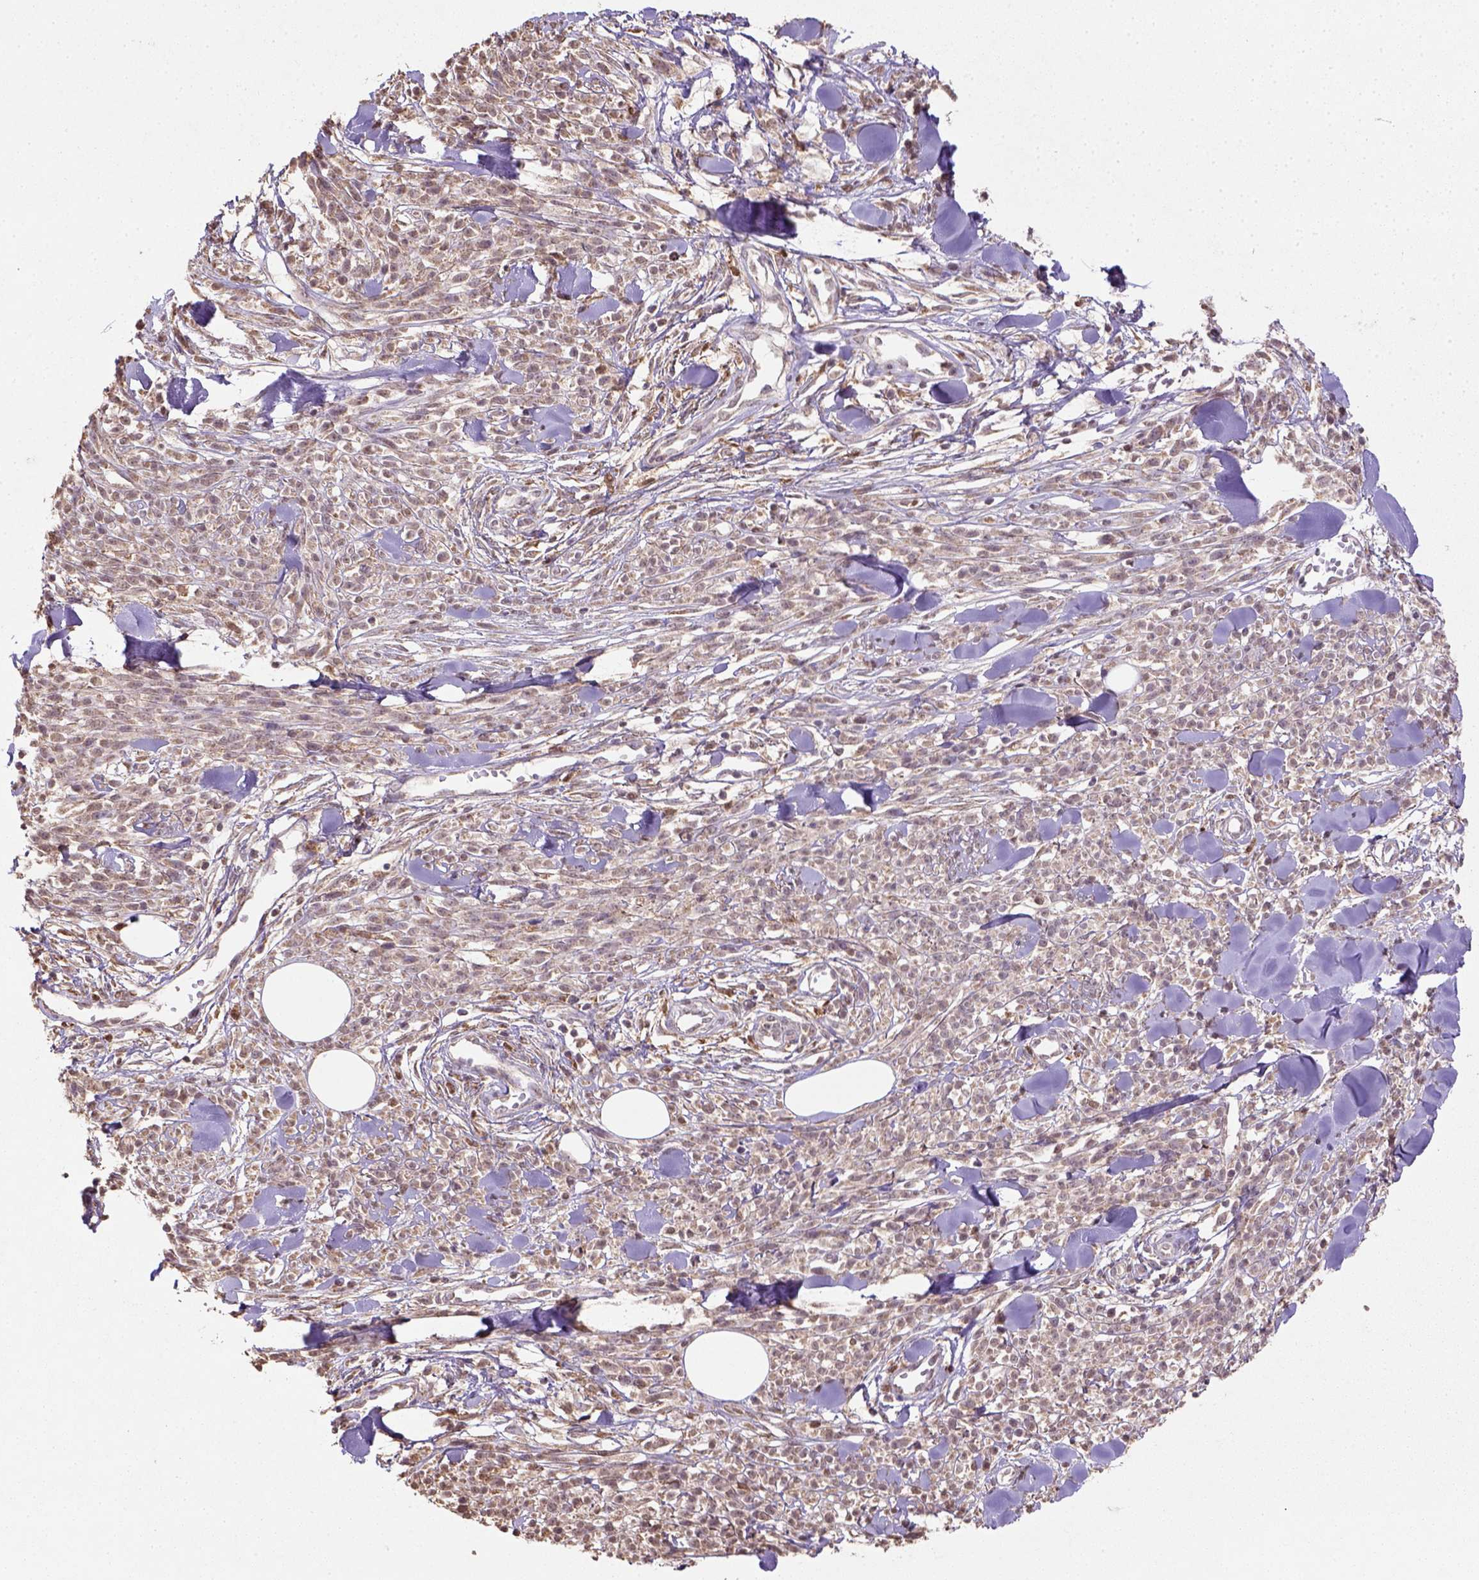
{"staining": {"intensity": "moderate", "quantity": "<25%", "location": "cytoplasmic/membranous"}, "tissue": "melanoma", "cell_type": "Tumor cells", "image_type": "cancer", "snomed": [{"axis": "morphology", "description": "Malignant melanoma, NOS"}, {"axis": "topography", "description": "Skin"}, {"axis": "topography", "description": "Skin of trunk"}], "caption": "Immunohistochemical staining of malignant melanoma displays moderate cytoplasmic/membranous protein positivity in about <25% of tumor cells.", "gene": "NUDT10", "patient": {"sex": "male", "age": 74}}